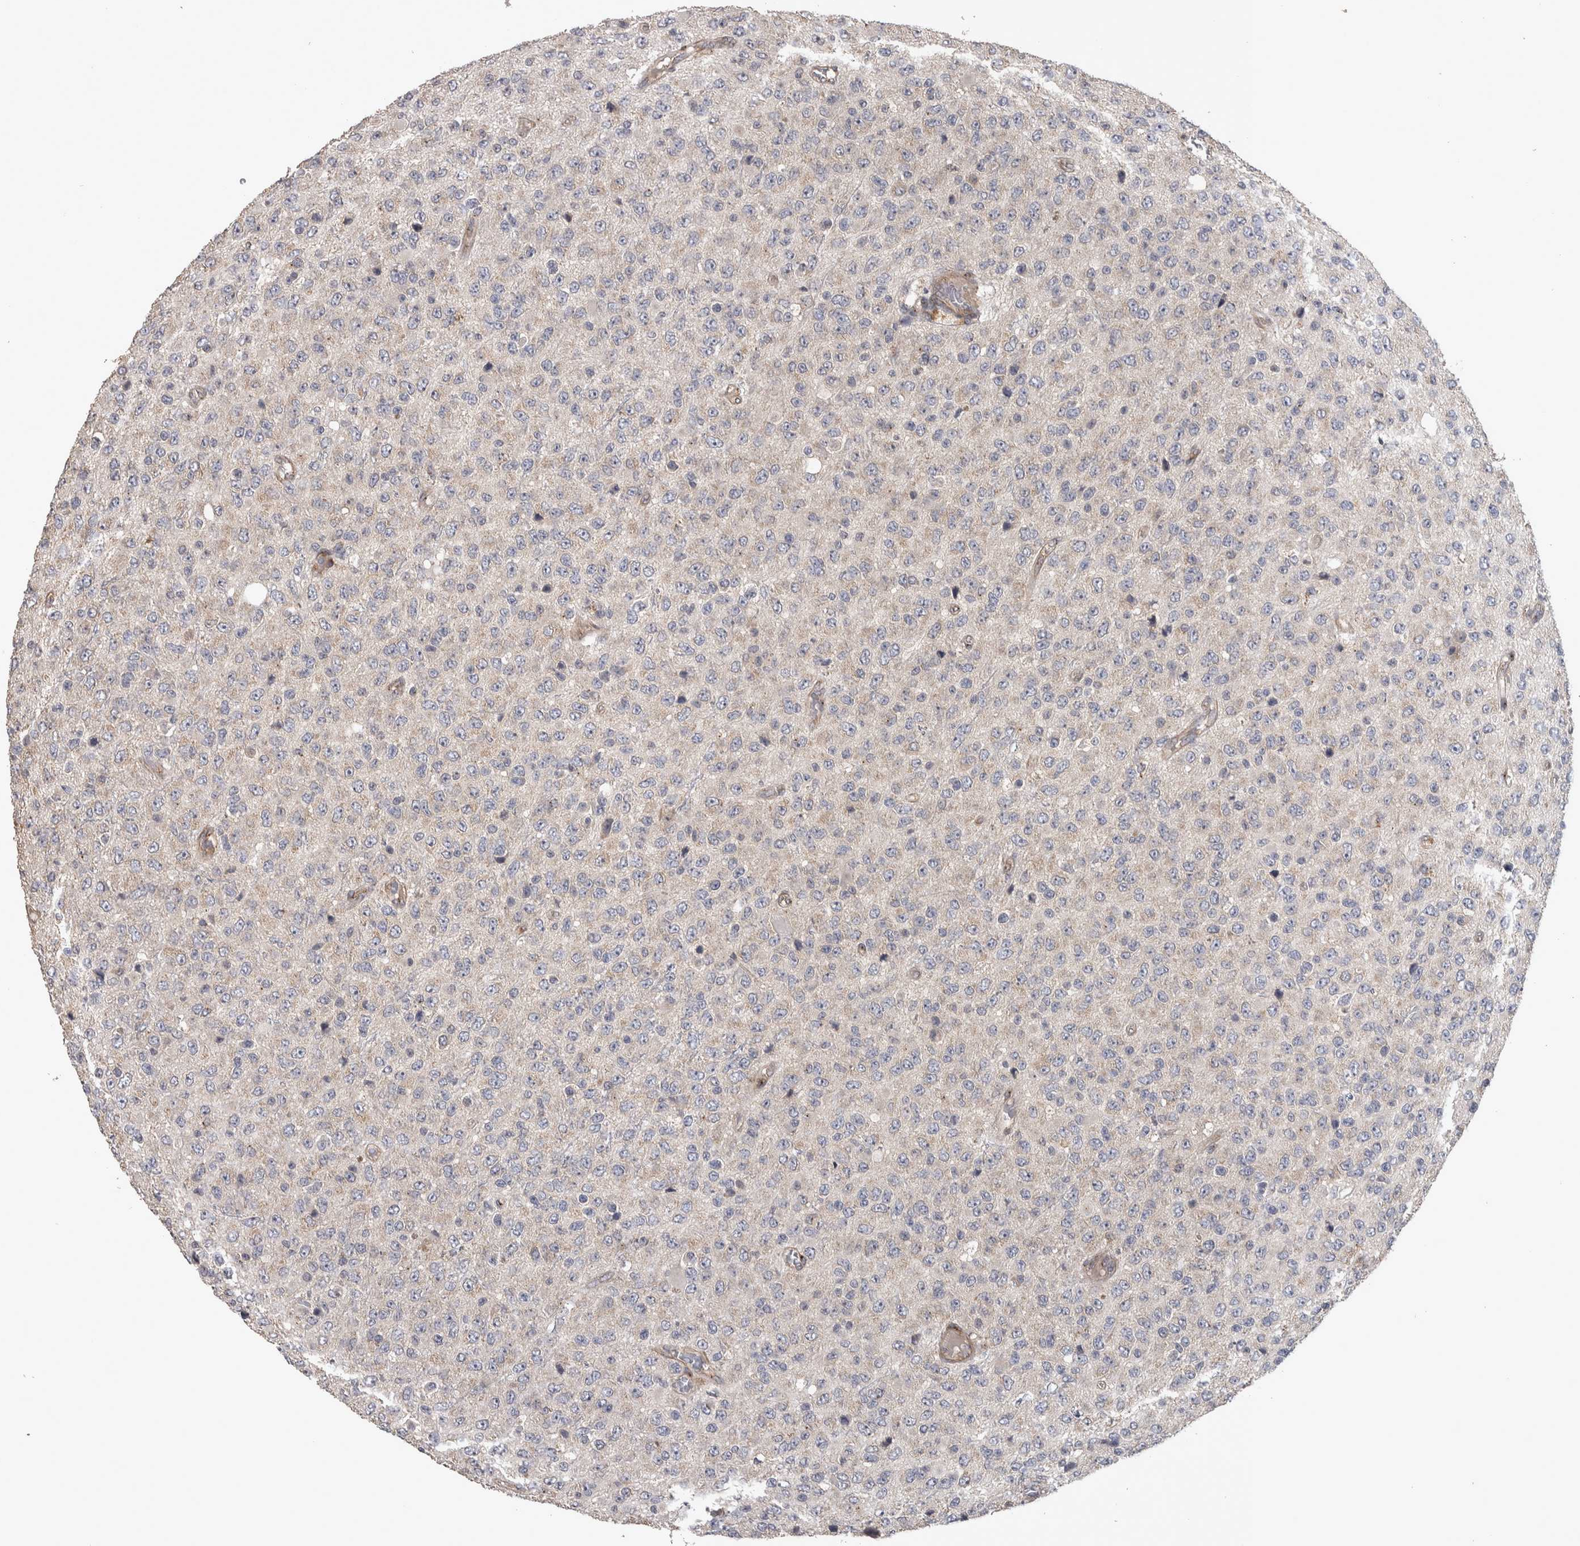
{"staining": {"intensity": "negative", "quantity": "none", "location": "none"}, "tissue": "glioma", "cell_type": "Tumor cells", "image_type": "cancer", "snomed": [{"axis": "morphology", "description": "Glioma, malignant, High grade"}, {"axis": "topography", "description": "pancreas cauda"}], "caption": "This is a image of immunohistochemistry (IHC) staining of malignant high-grade glioma, which shows no staining in tumor cells.", "gene": "IFRD1", "patient": {"sex": "male", "age": 60}}